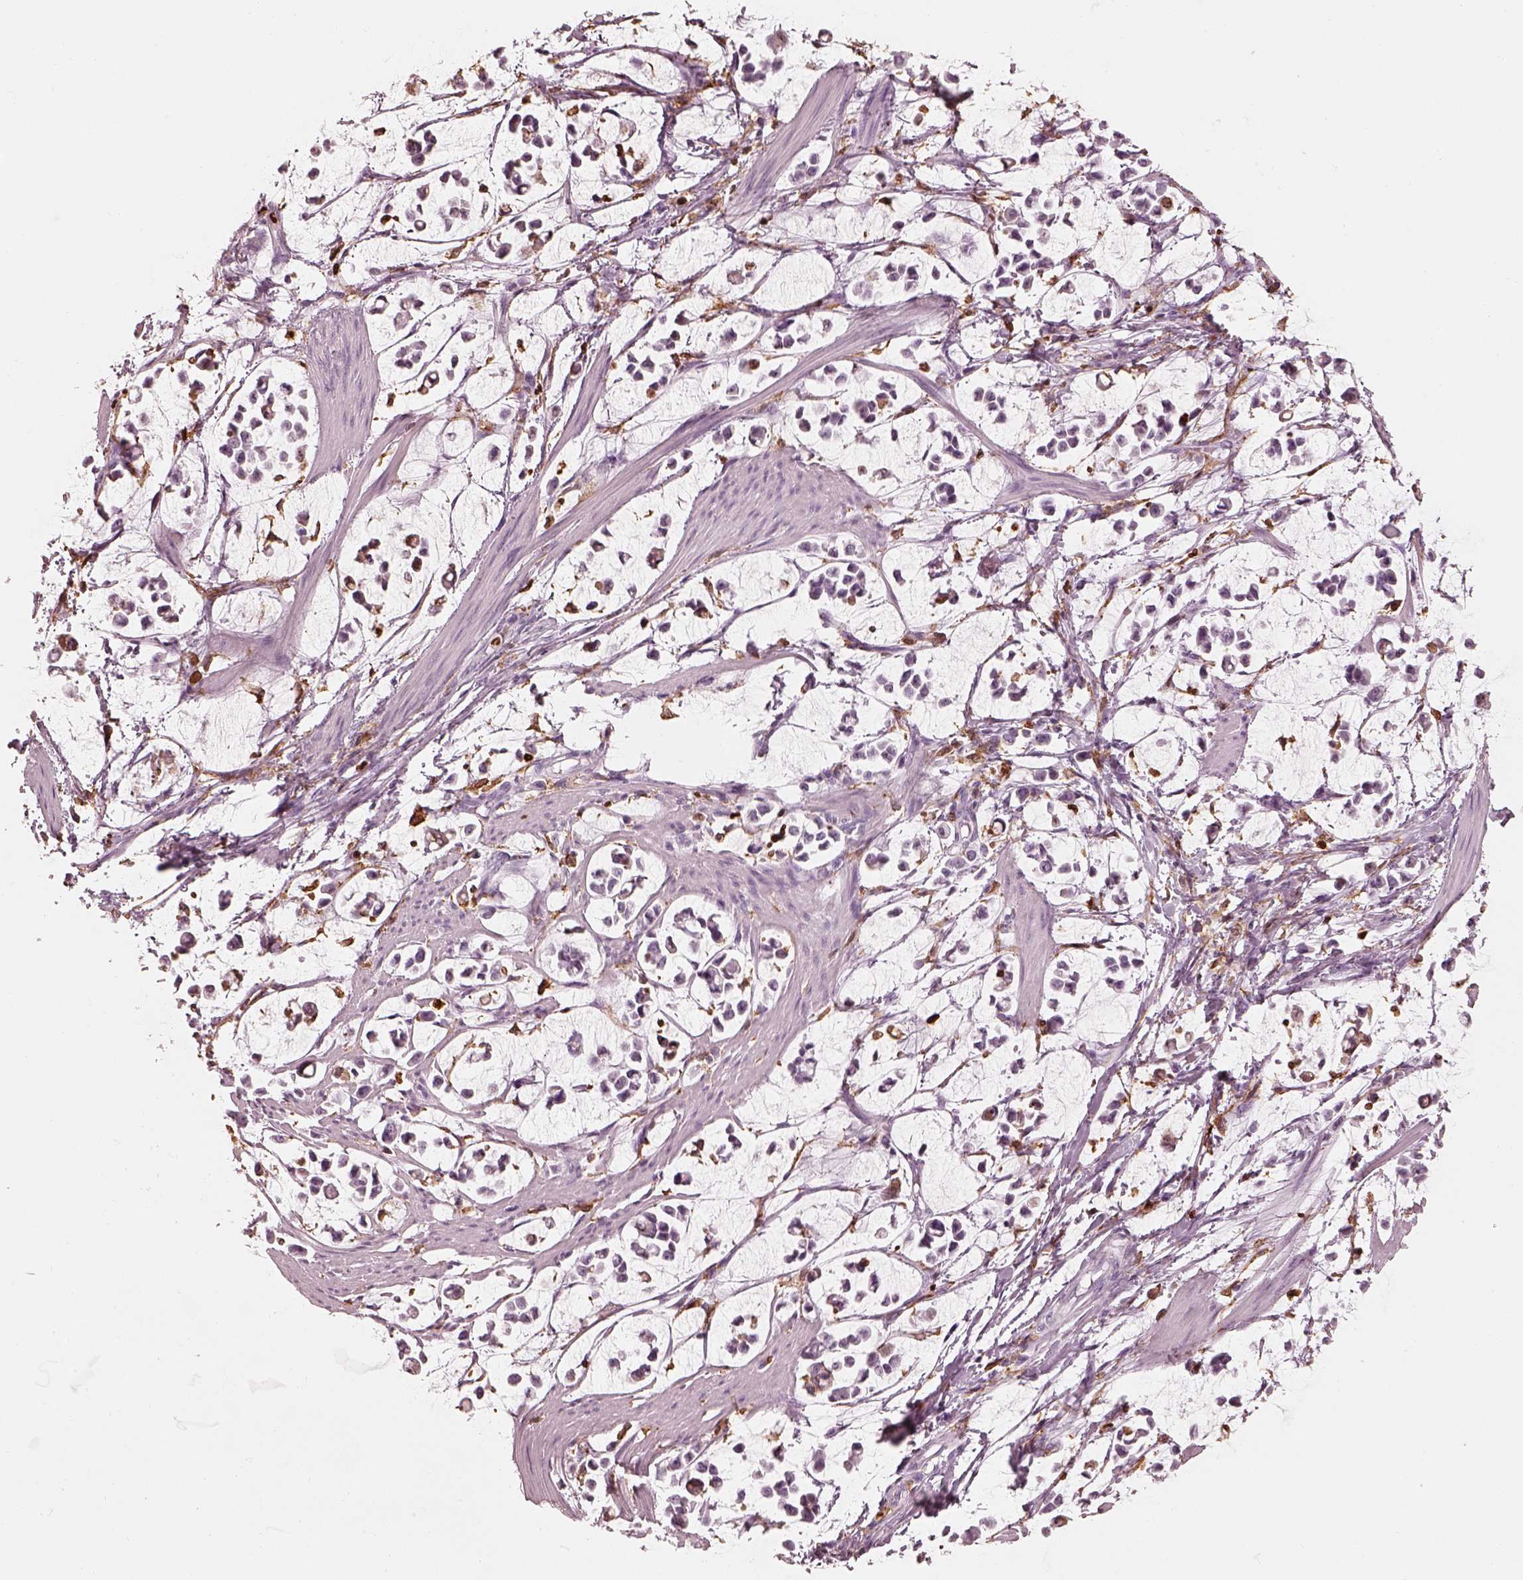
{"staining": {"intensity": "negative", "quantity": "none", "location": "none"}, "tissue": "stomach cancer", "cell_type": "Tumor cells", "image_type": "cancer", "snomed": [{"axis": "morphology", "description": "Adenocarcinoma, NOS"}, {"axis": "topography", "description": "Stomach"}], "caption": "Histopathology image shows no significant protein expression in tumor cells of stomach cancer.", "gene": "ALOX5", "patient": {"sex": "male", "age": 82}}